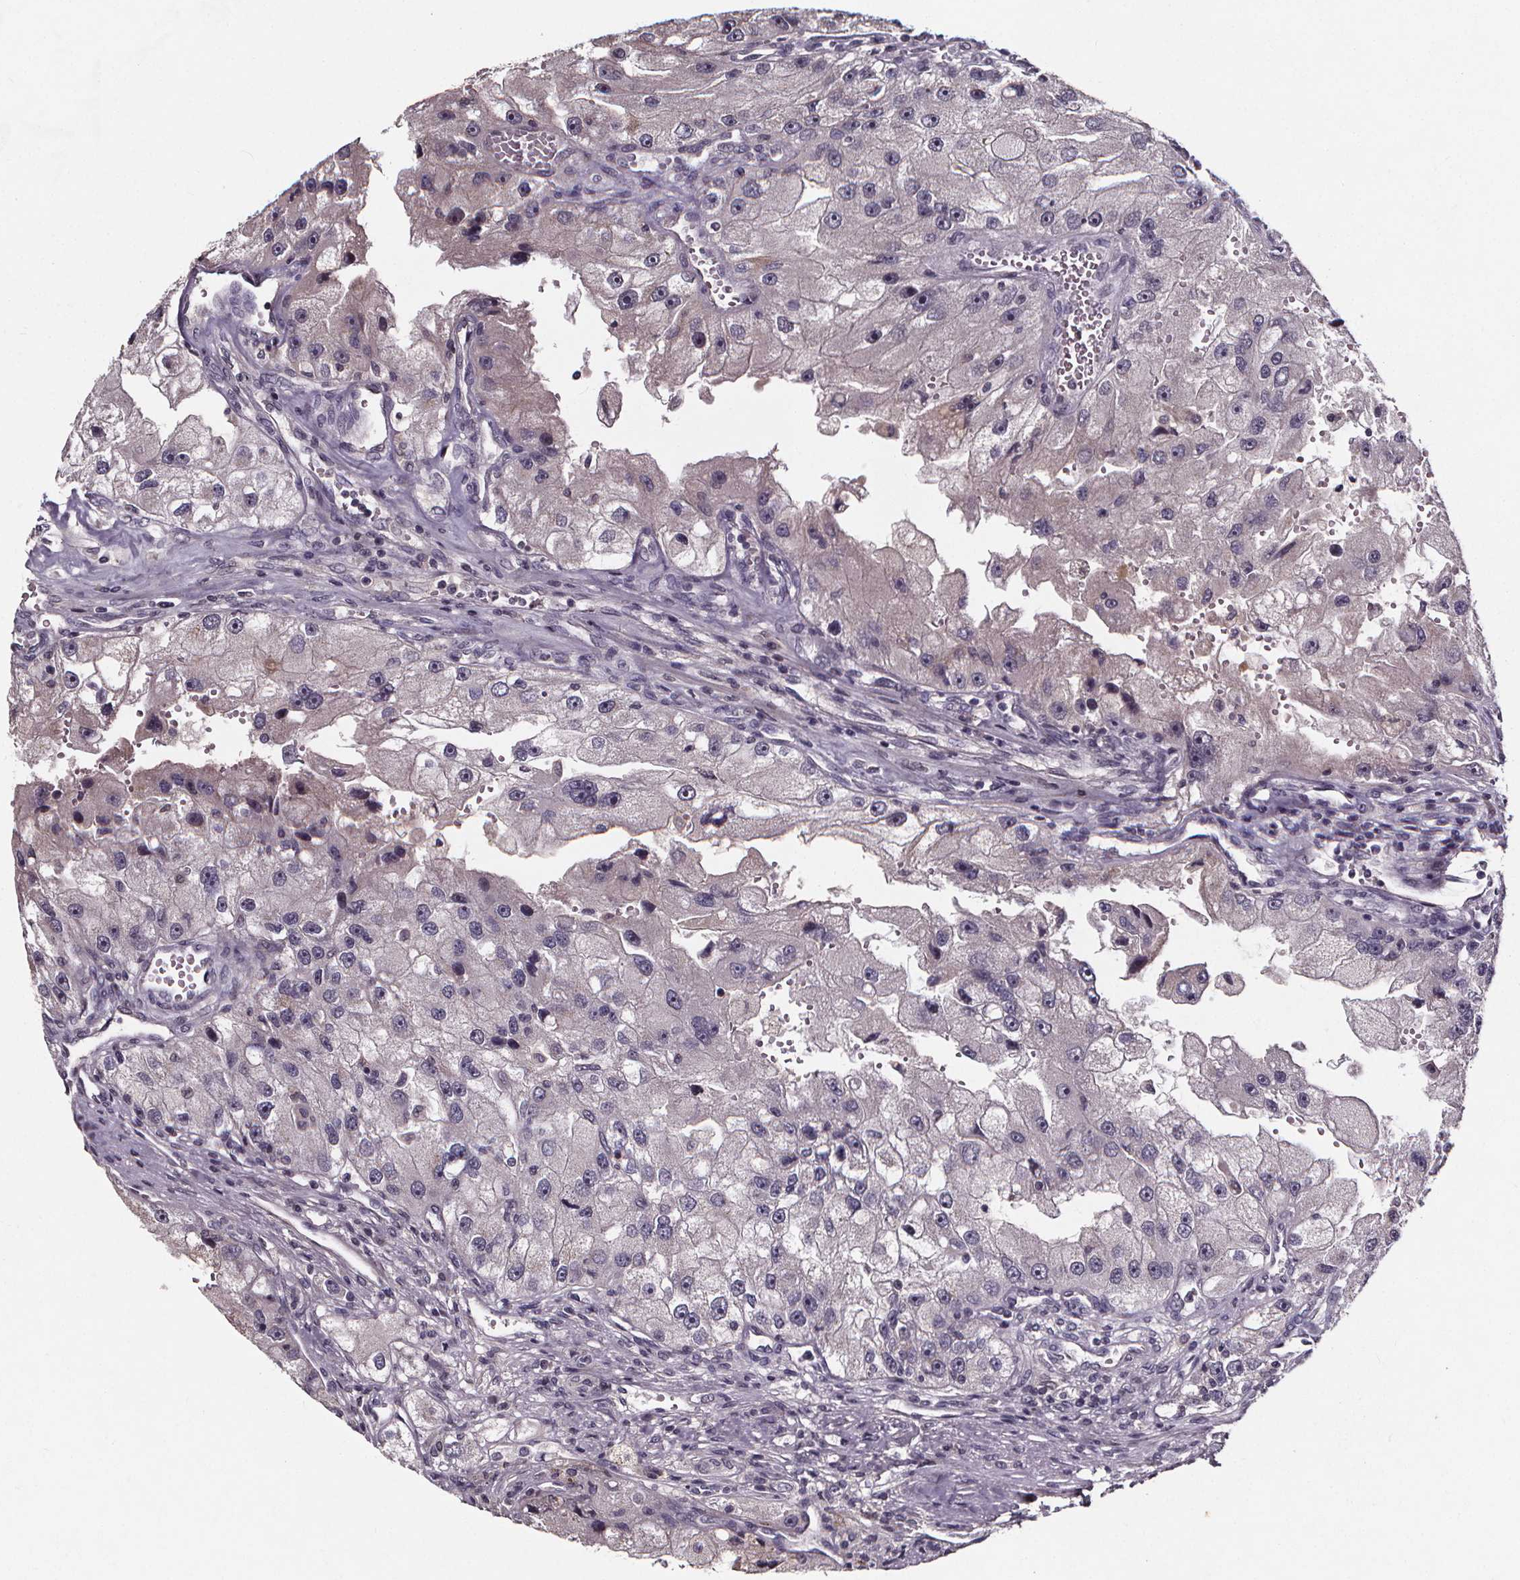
{"staining": {"intensity": "negative", "quantity": "none", "location": "none"}, "tissue": "renal cancer", "cell_type": "Tumor cells", "image_type": "cancer", "snomed": [{"axis": "morphology", "description": "Adenocarcinoma, NOS"}, {"axis": "topography", "description": "Kidney"}], "caption": "Histopathology image shows no significant protein staining in tumor cells of renal adenocarcinoma.", "gene": "SPAG8", "patient": {"sex": "male", "age": 63}}